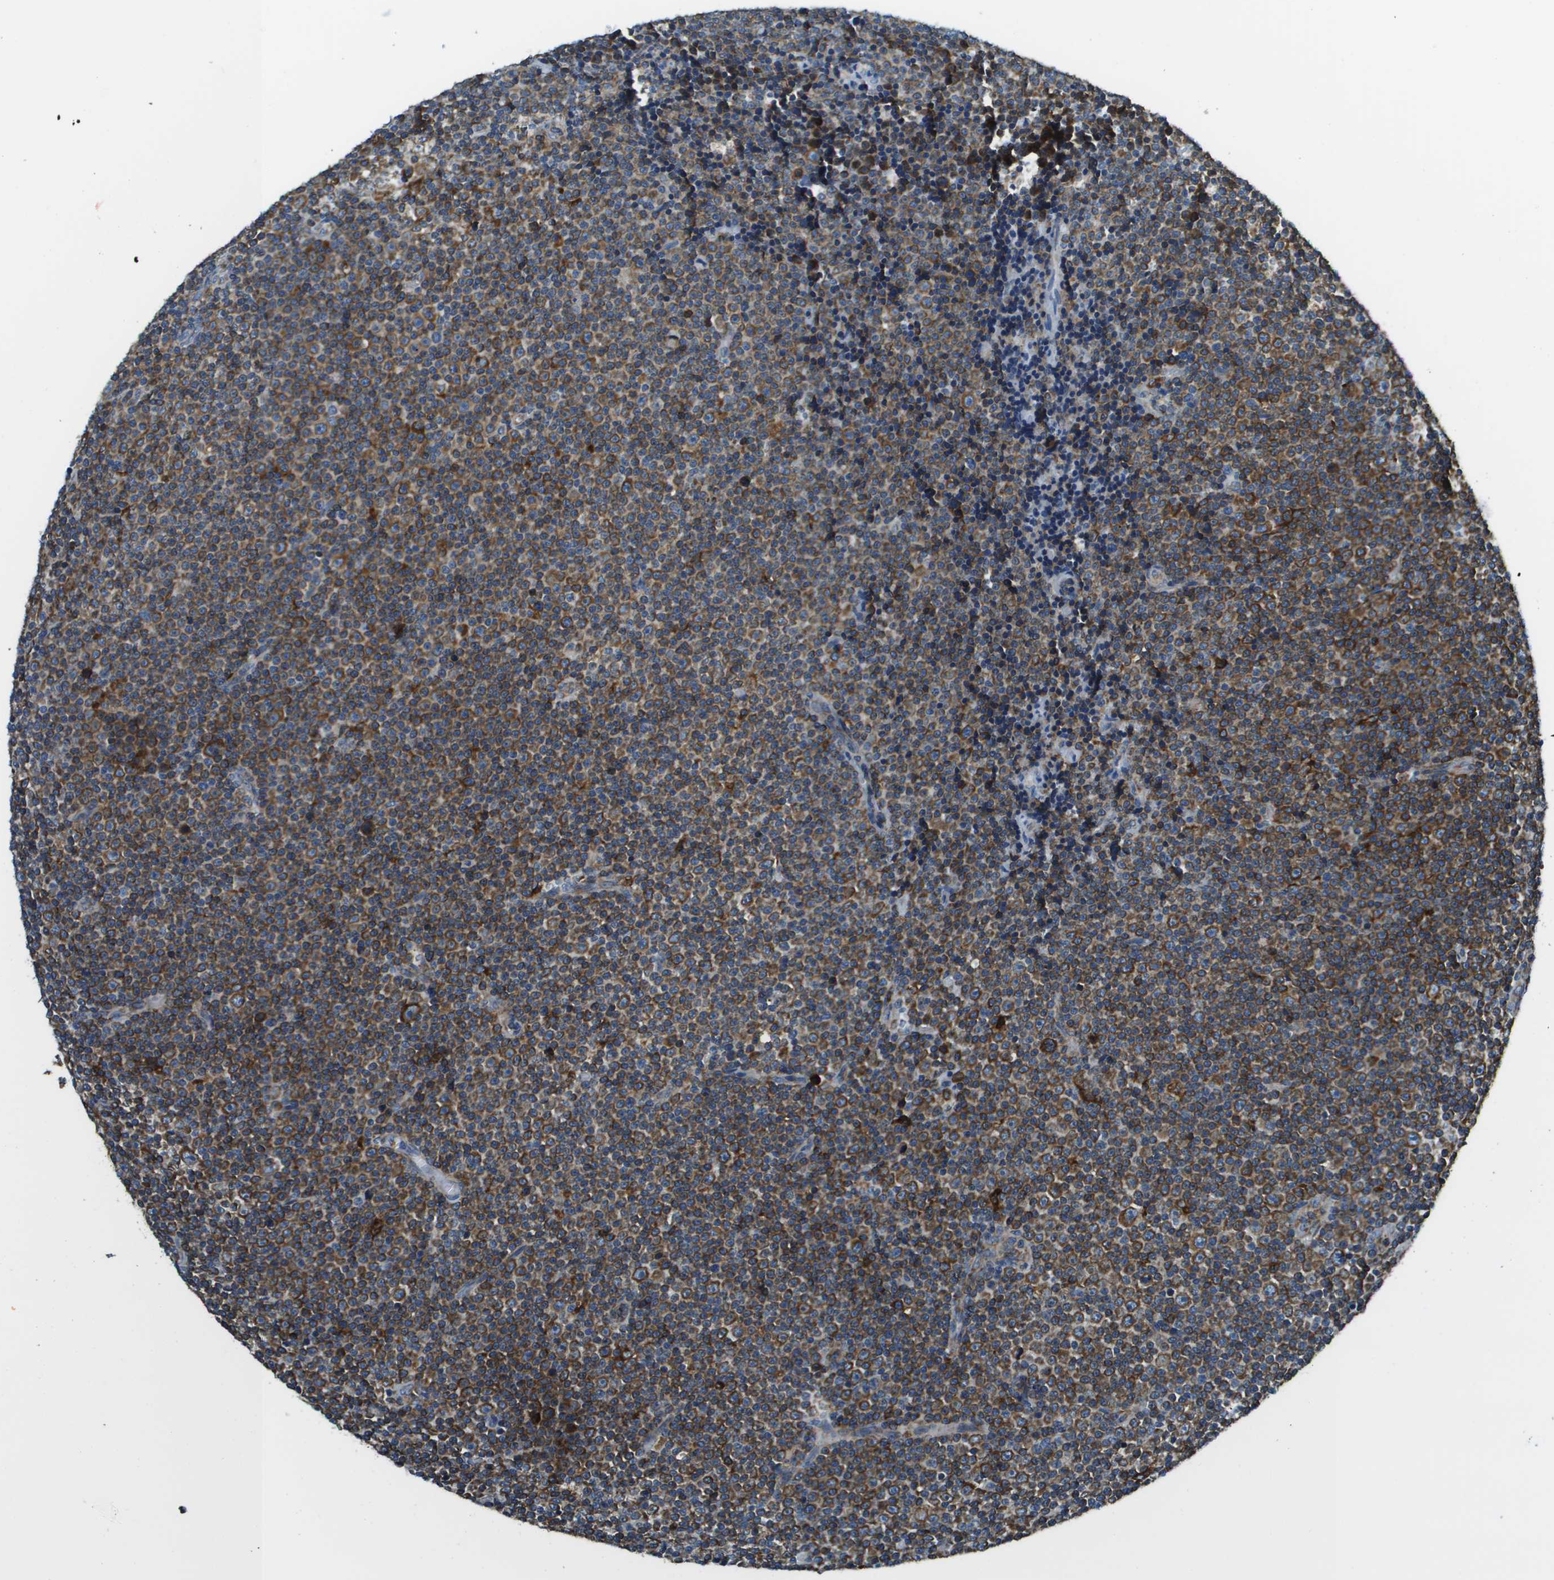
{"staining": {"intensity": "strong", "quantity": "25%-75%", "location": "cytoplasmic/membranous"}, "tissue": "lymphoma", "cell_type": "Tumor cells", "image_type": "cancer", "snomed": [{"axis": "morphology", "description": "Malignant lymphoma, non-Hodgkin's type, Low grade"}, {"axis": "topography", "description": "Lymph node"}], "caption": "This image displays immunohistochemistry (IHC) staining of human low-grade malignant lymphoma, non-Hodgkin's type, with high strong cytoplasmic/membranous staining in approximately 25%-75% of tumor cells.", "gene": "CNPY3", "patient": {"sex": "female", "age": 67}}